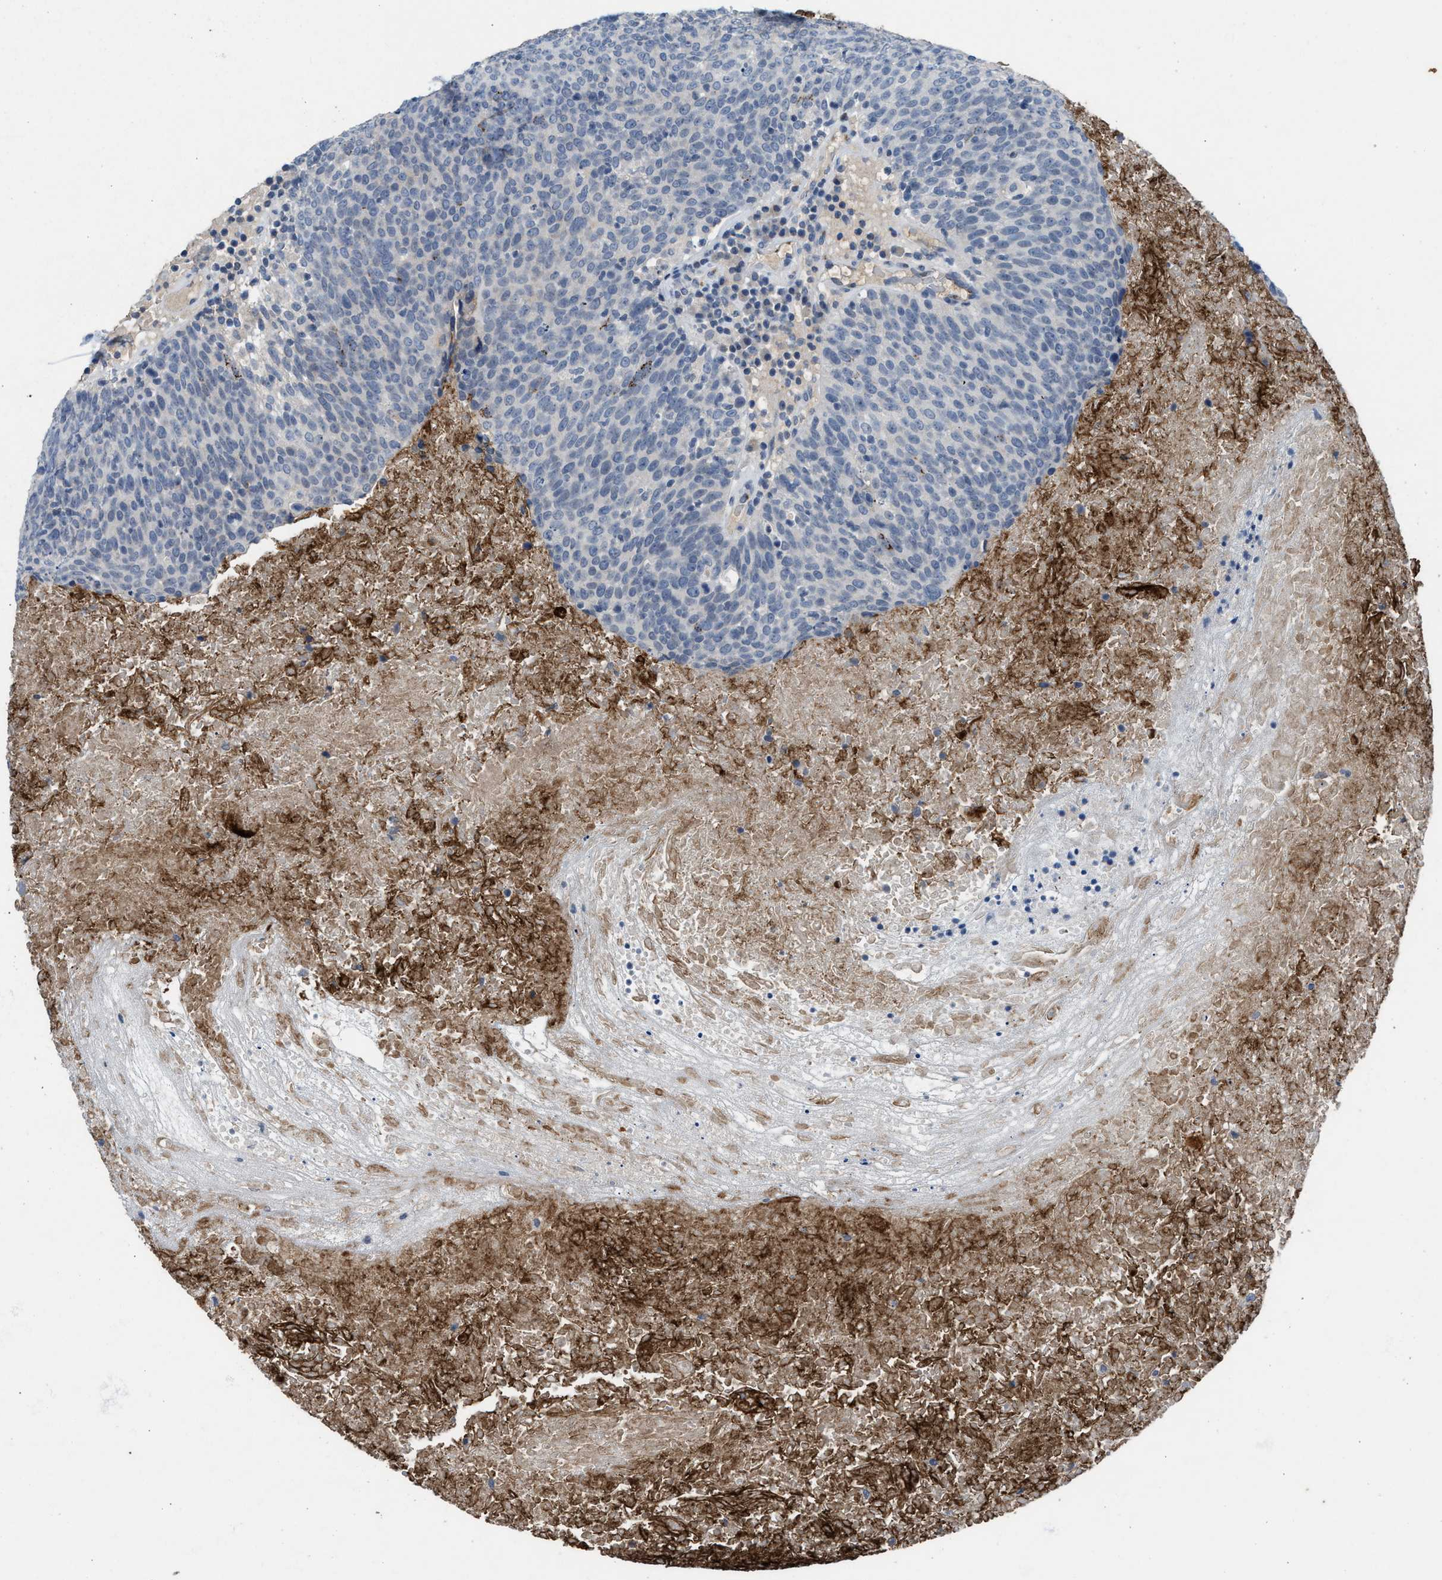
{"staining": {"intensity": "negative", "quantity": "none", "location": "none"}, "tissue": "head and neck cancer", "cell_type": "Tumor cells", "image_type": "cancer", "snomed": [{"axis": "morphology", "description": "Squamous cell carcinoma, NOS"}, {"axis": "morphology", "description": "Squamous cell carcinoma, metastatic, NOS"}, {"axis": "topography", "description": "Lymph node"}, {"axis": "topography", "description": "Head-Neck"}], "caption": "Human head and neck cancer stained for a protein using IHC shows no staining in tumor cells.", "gene": "SLC5A5", "patient": {"sex": "male", "age": 62}}